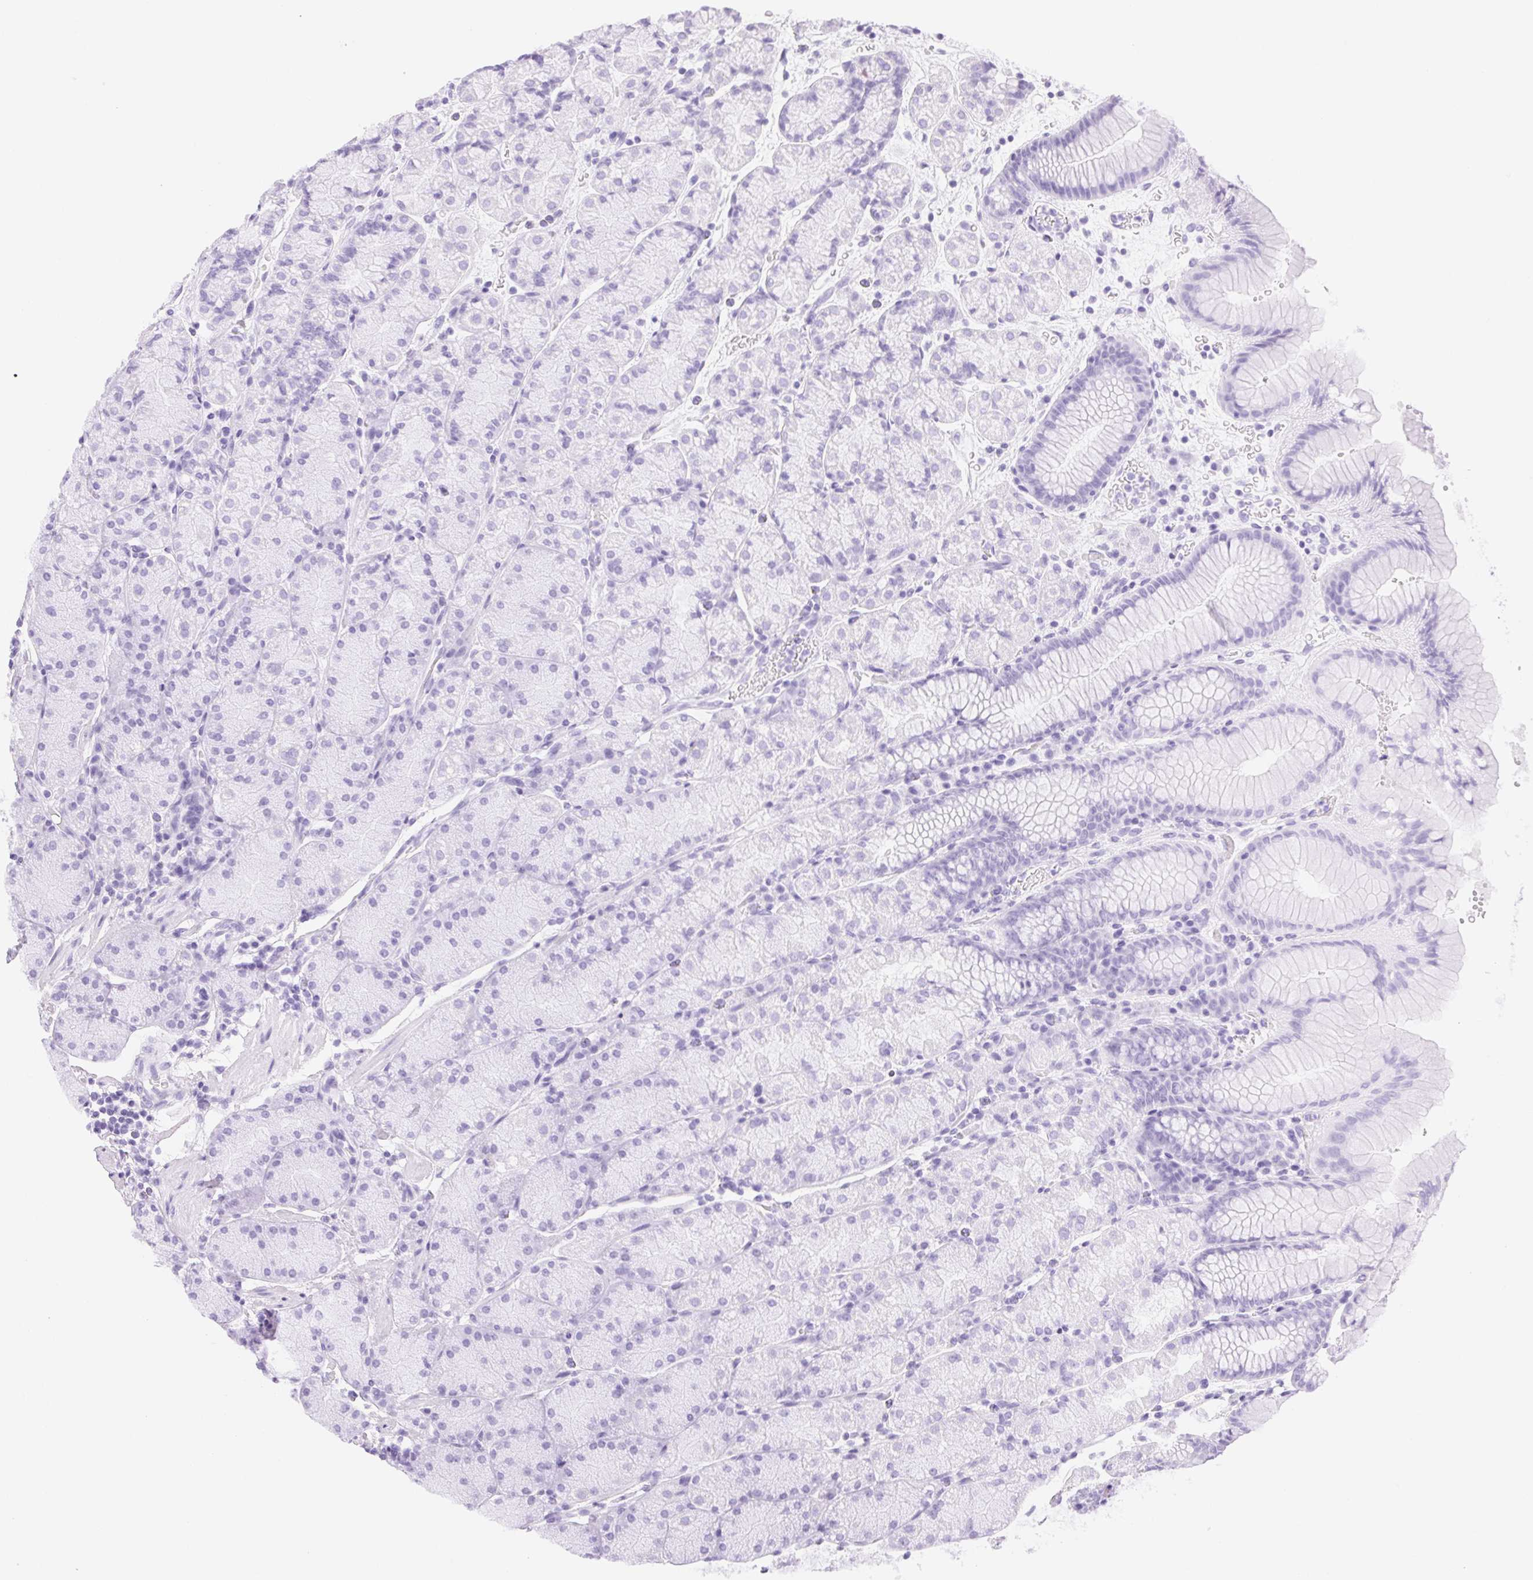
{"staining": {"intensity": "negative", "quantity": "none", "location": "none"}, "tissue": "stomach", "cell_type": "Glandular cells", "image_type": "normal", "snomed": [{"axis": "morphology", "description": "Normal tissue, NOS"}, {"axis": "topography", "description": "Stomach, upper"}, {"axis": "topography", "description": "Stomach"}], "caption": "Immunohistochemical staining of unremarkable human stomach shows no significant staining in glandular cells. (Immunohistochemistry, brightfield microscopy, high magnification).", "gene": "FGA", "patient": {"sex": "male", "age": 76}}